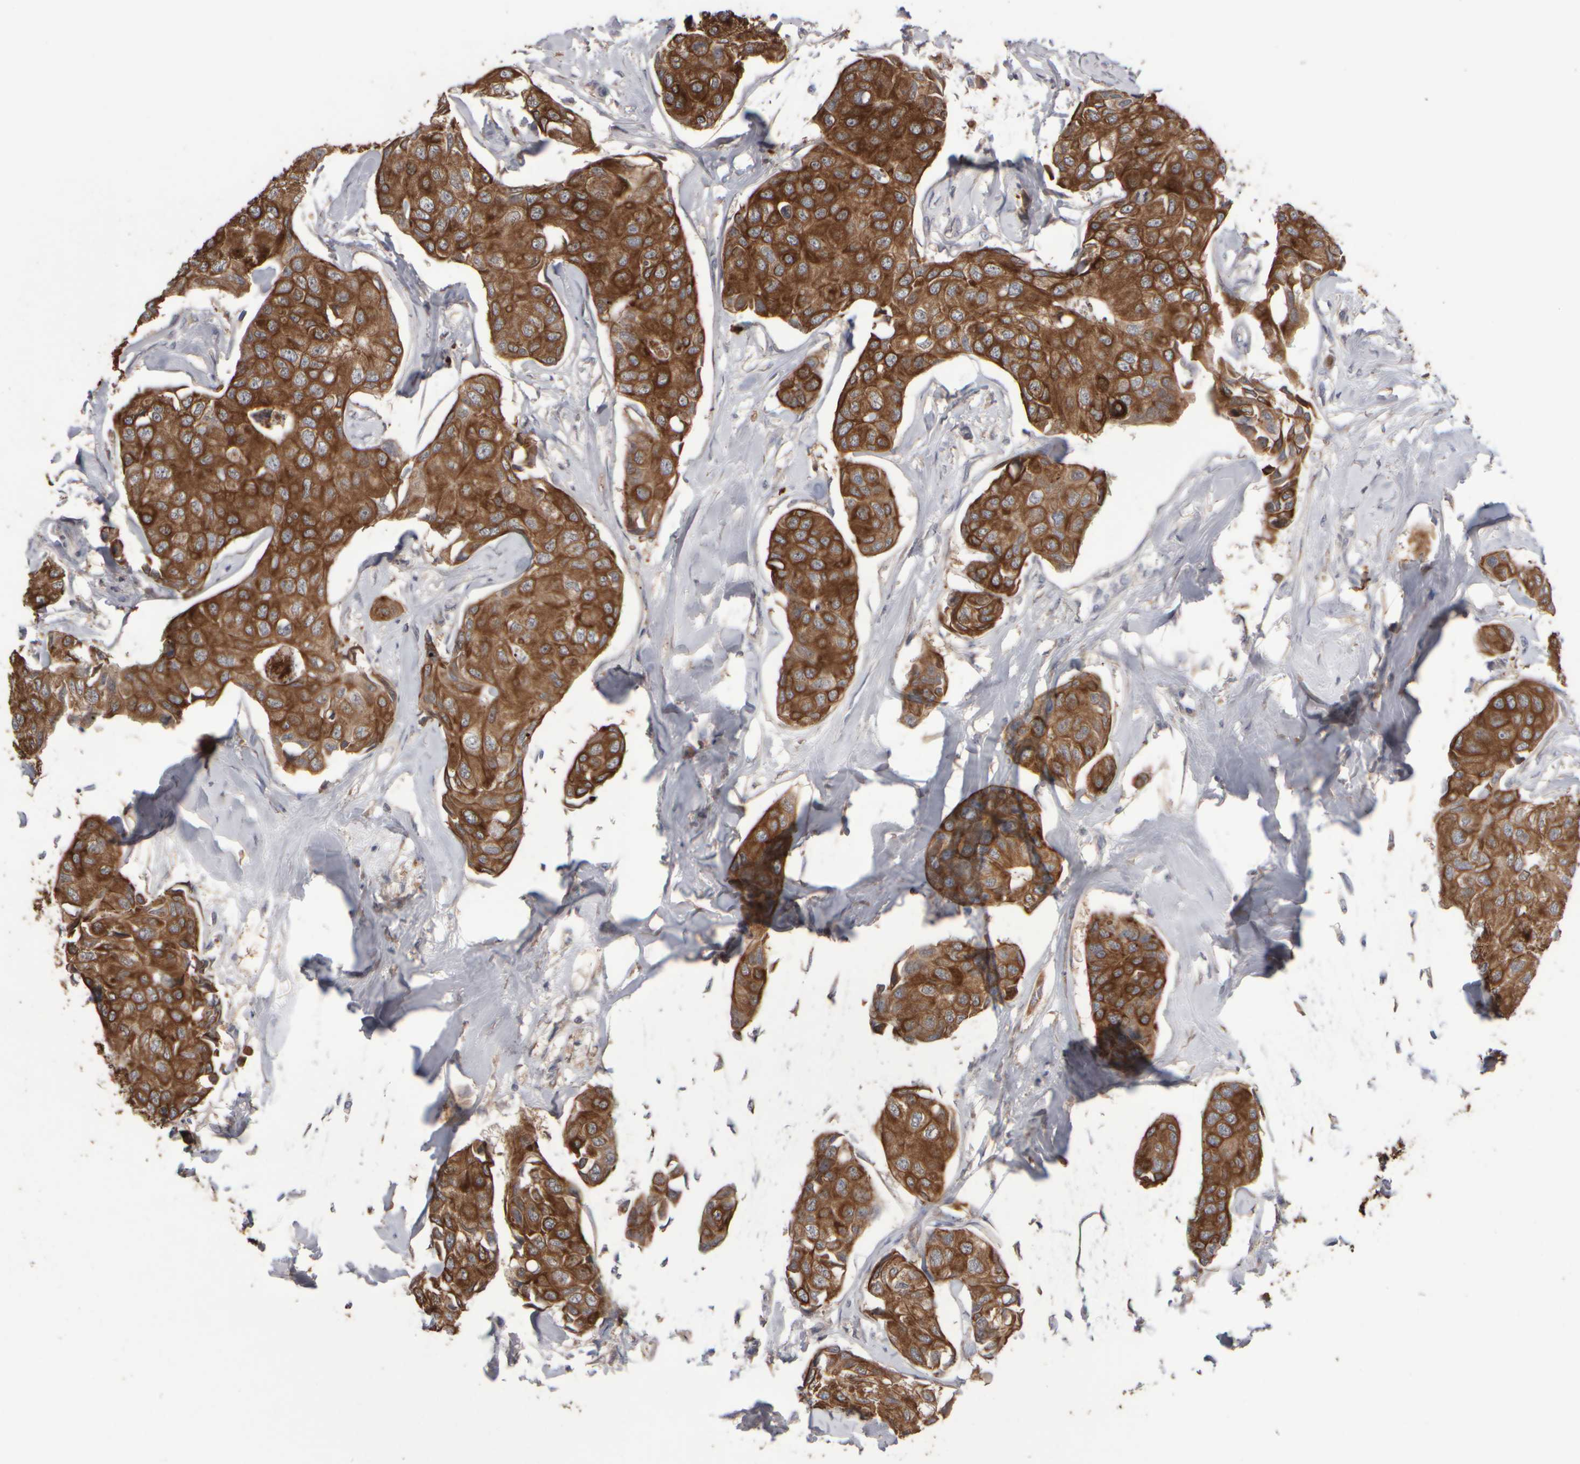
{"staining": {"intensity": "strong", "quantity": ">75%", "location": "cytoplasmic/membranous"}, "tissue": "breast cancer", "cell_type": "Tumor cells", "image_type": "cancer", "snomed": [{"axis": "morphology", "description": "Duct carcinoma"}, {"axis": "topography", "description": "Breast"}], "caption": "Strong cytoplasmic/membranous expression for a protein is identified in about >75% of tumor cells of breast invasive ductal carcinoma using immunohistochemistry (IHC).", "gene": "EPHX2", "patient": {"sex": "female", "age": 80}}